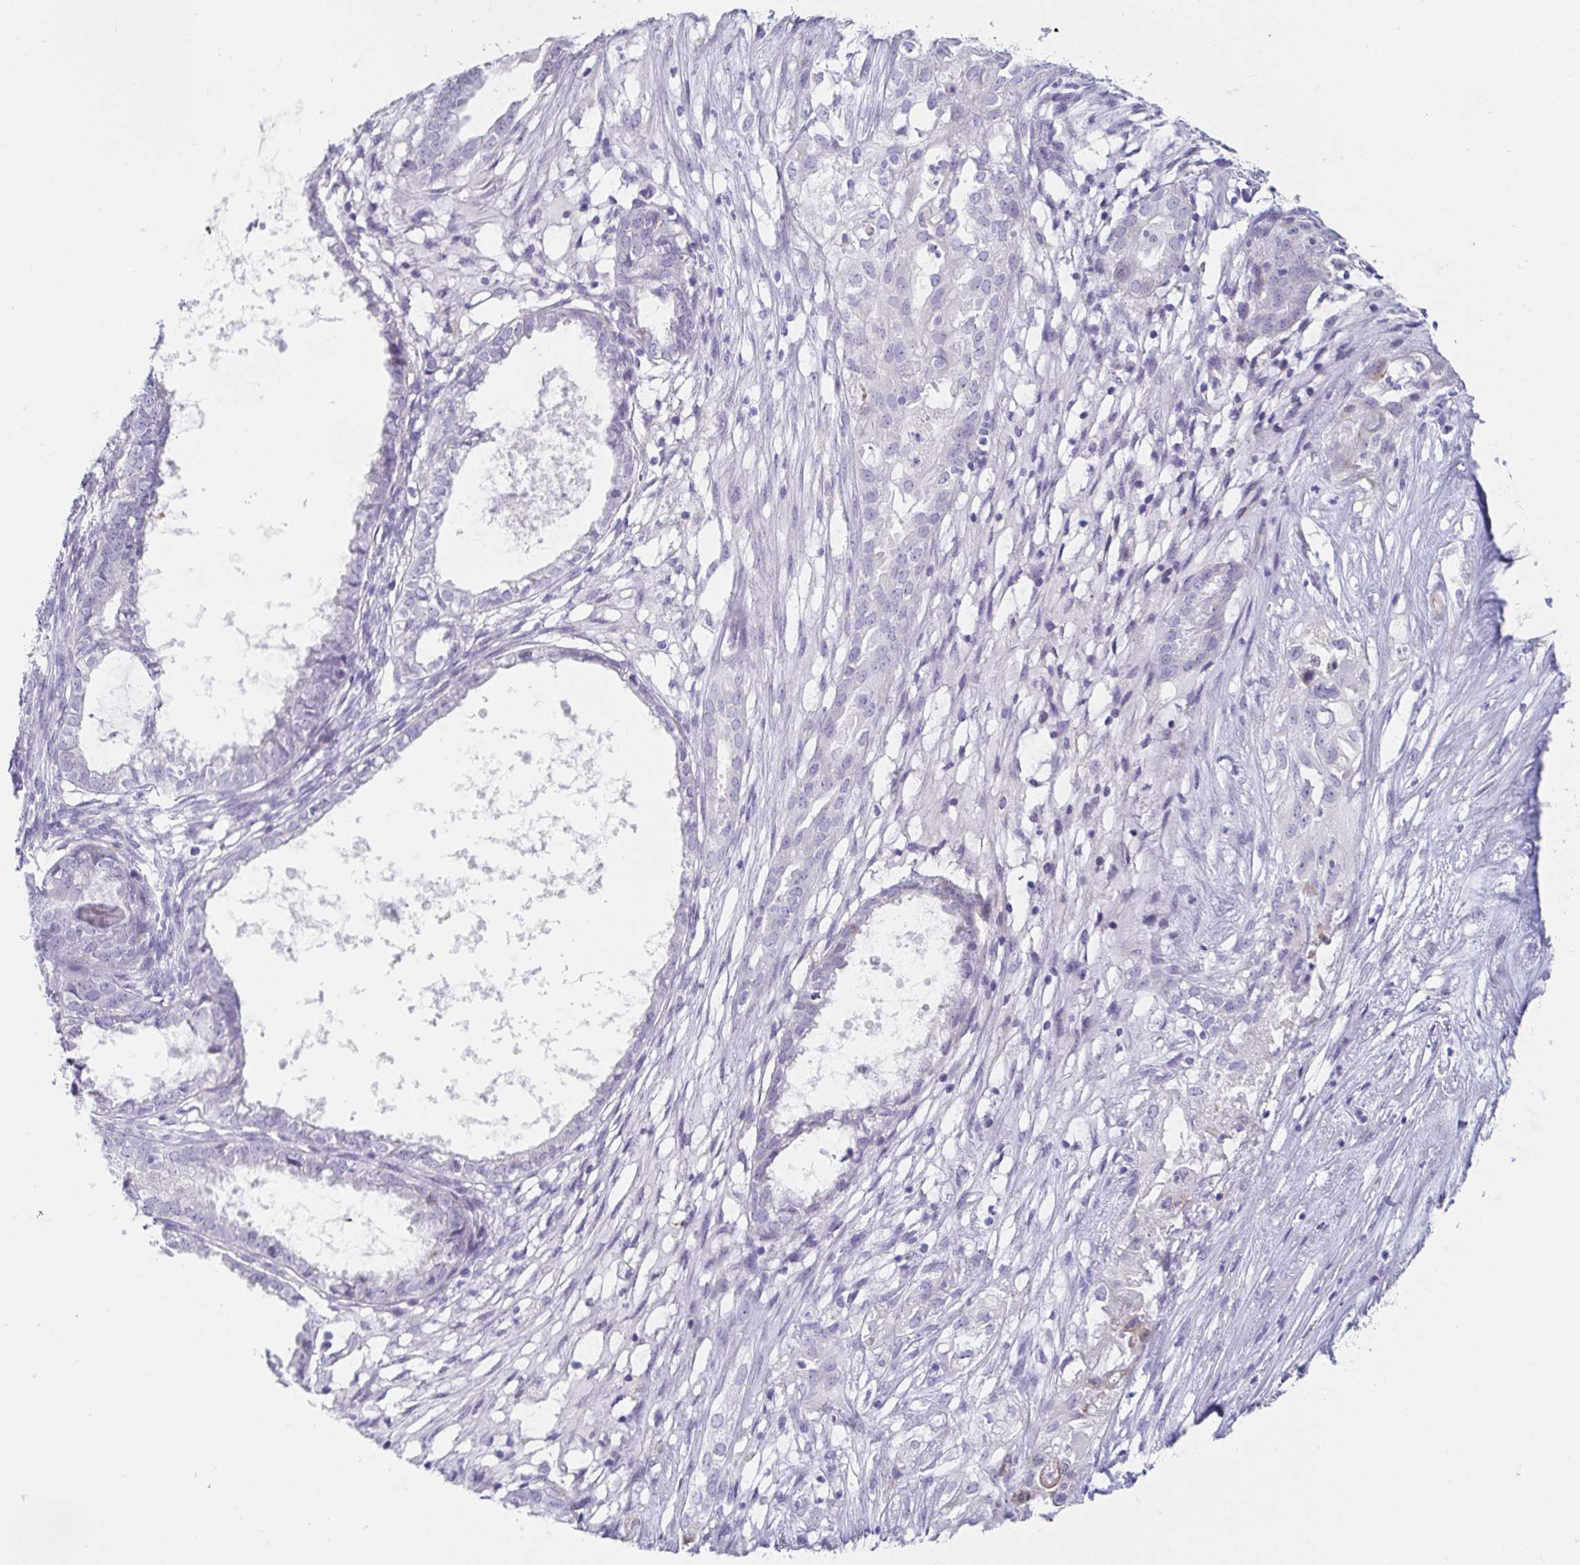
{"staining": {"intensity": "negative", "quantity": "none", "location": "none"}, "tissue": "ovarian cancer", "cell_type": "Tumor cells", "image_type": "cancer", "snomed": [{"axis": "morphology", "description": "Carcinoma, endometroid"}, {"axis": "topography", "description": "Ovary"}], "caption": "Ovarian cancer was stained to show a protein in brown. There is no significant positivity in tumor cells.", "gene": "C4orf17", "patient": {"sex": "female", "age": 64}}